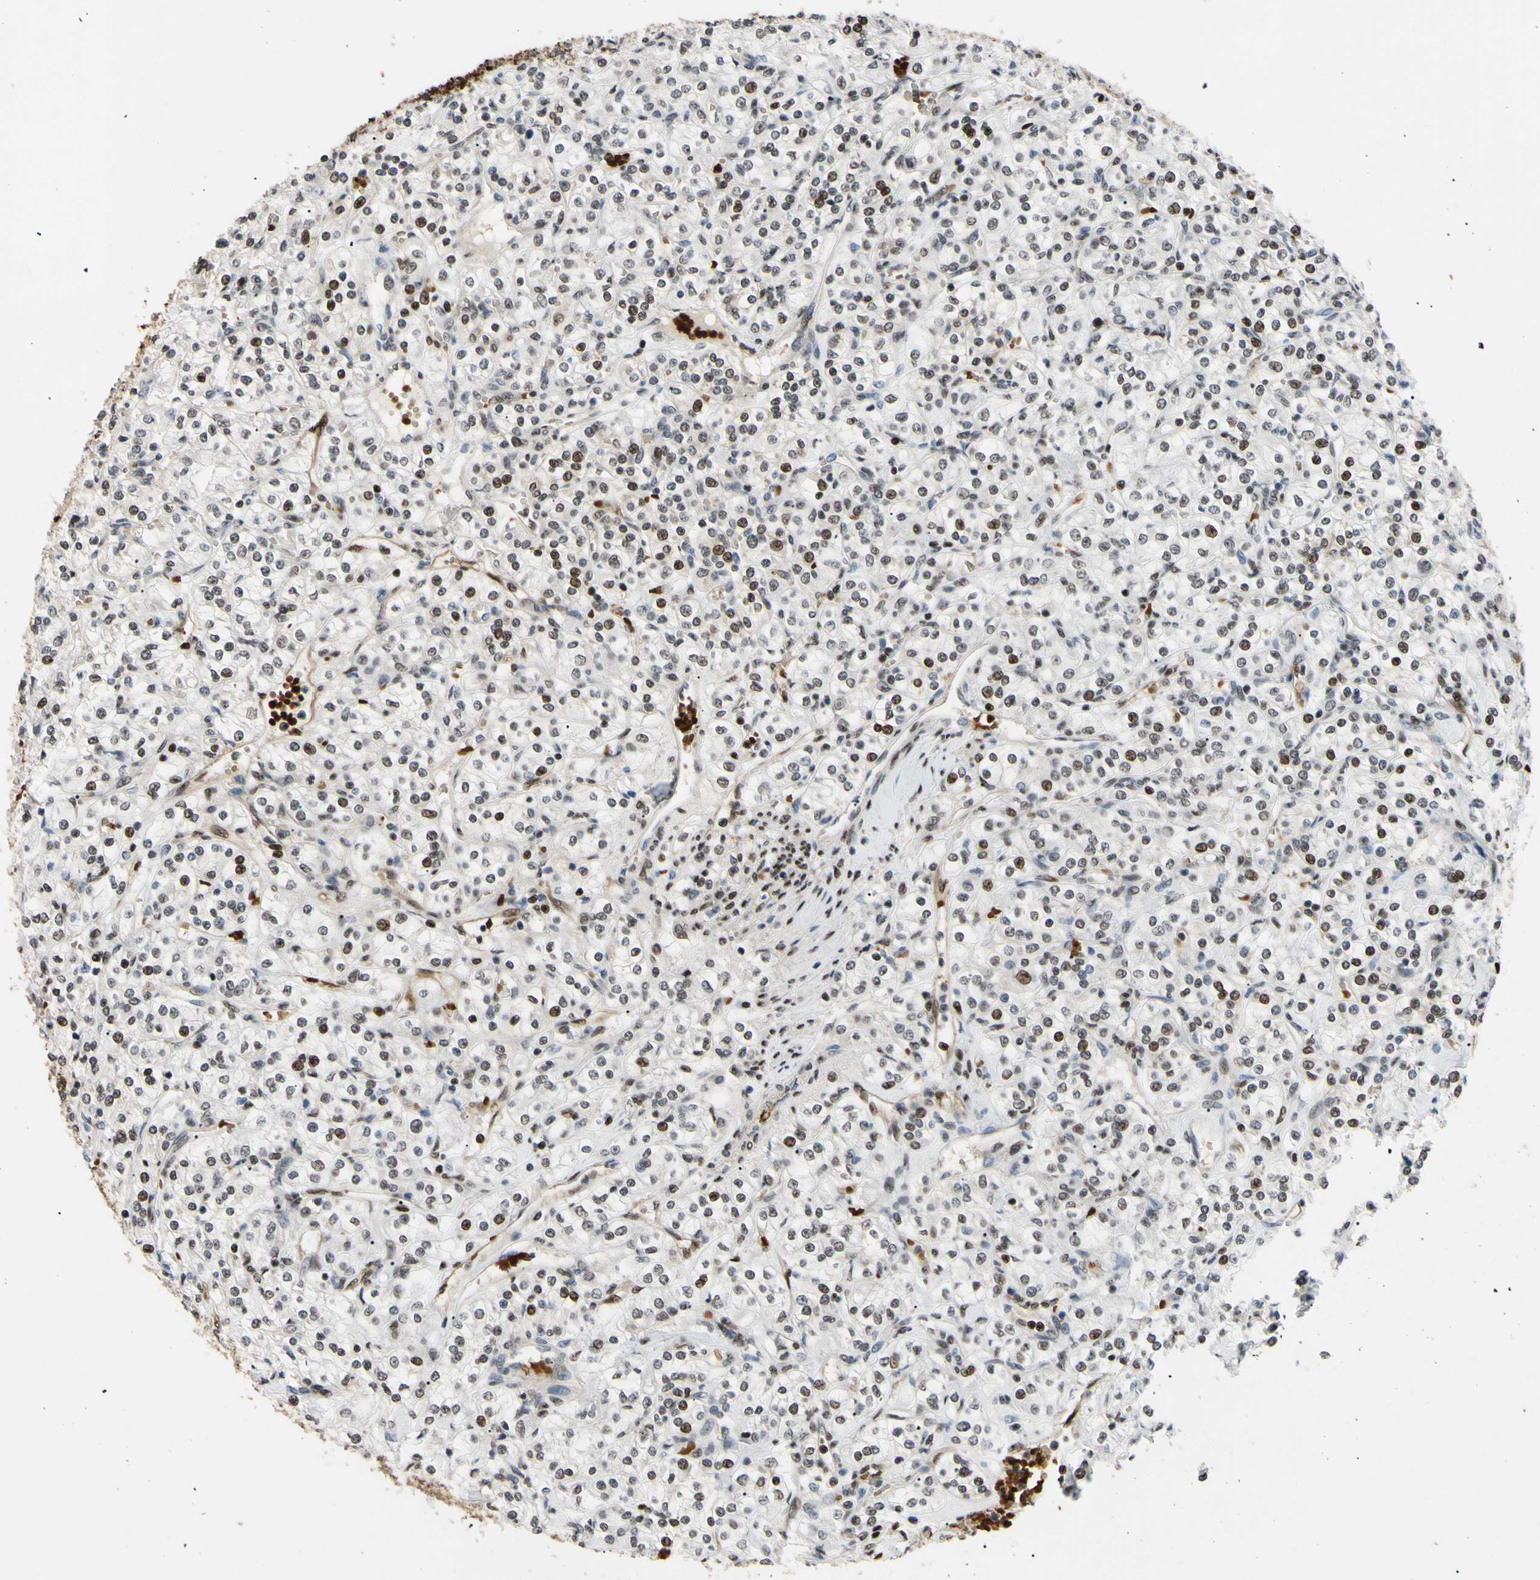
{"staining": {"intensity": "moderate", "quantity": "25%-75%", "location": "nuclear"}, "tissue": "renal cancer", "cell_type": "Tumor cells", "image_type": "cancer", "snomed": [{"axis": "morphology", "description": "Adenocarcinoma, NOS"}, {"axis": "topography", "description": "Kidney"}], "caption": "Protein staining shows moderate nuclear staining in approximately 25%-75% of tumor cells in renal cancer (adenocarcinoma).", "gene": "THAP12", "patient": {"sex": "male", "age": 77}}